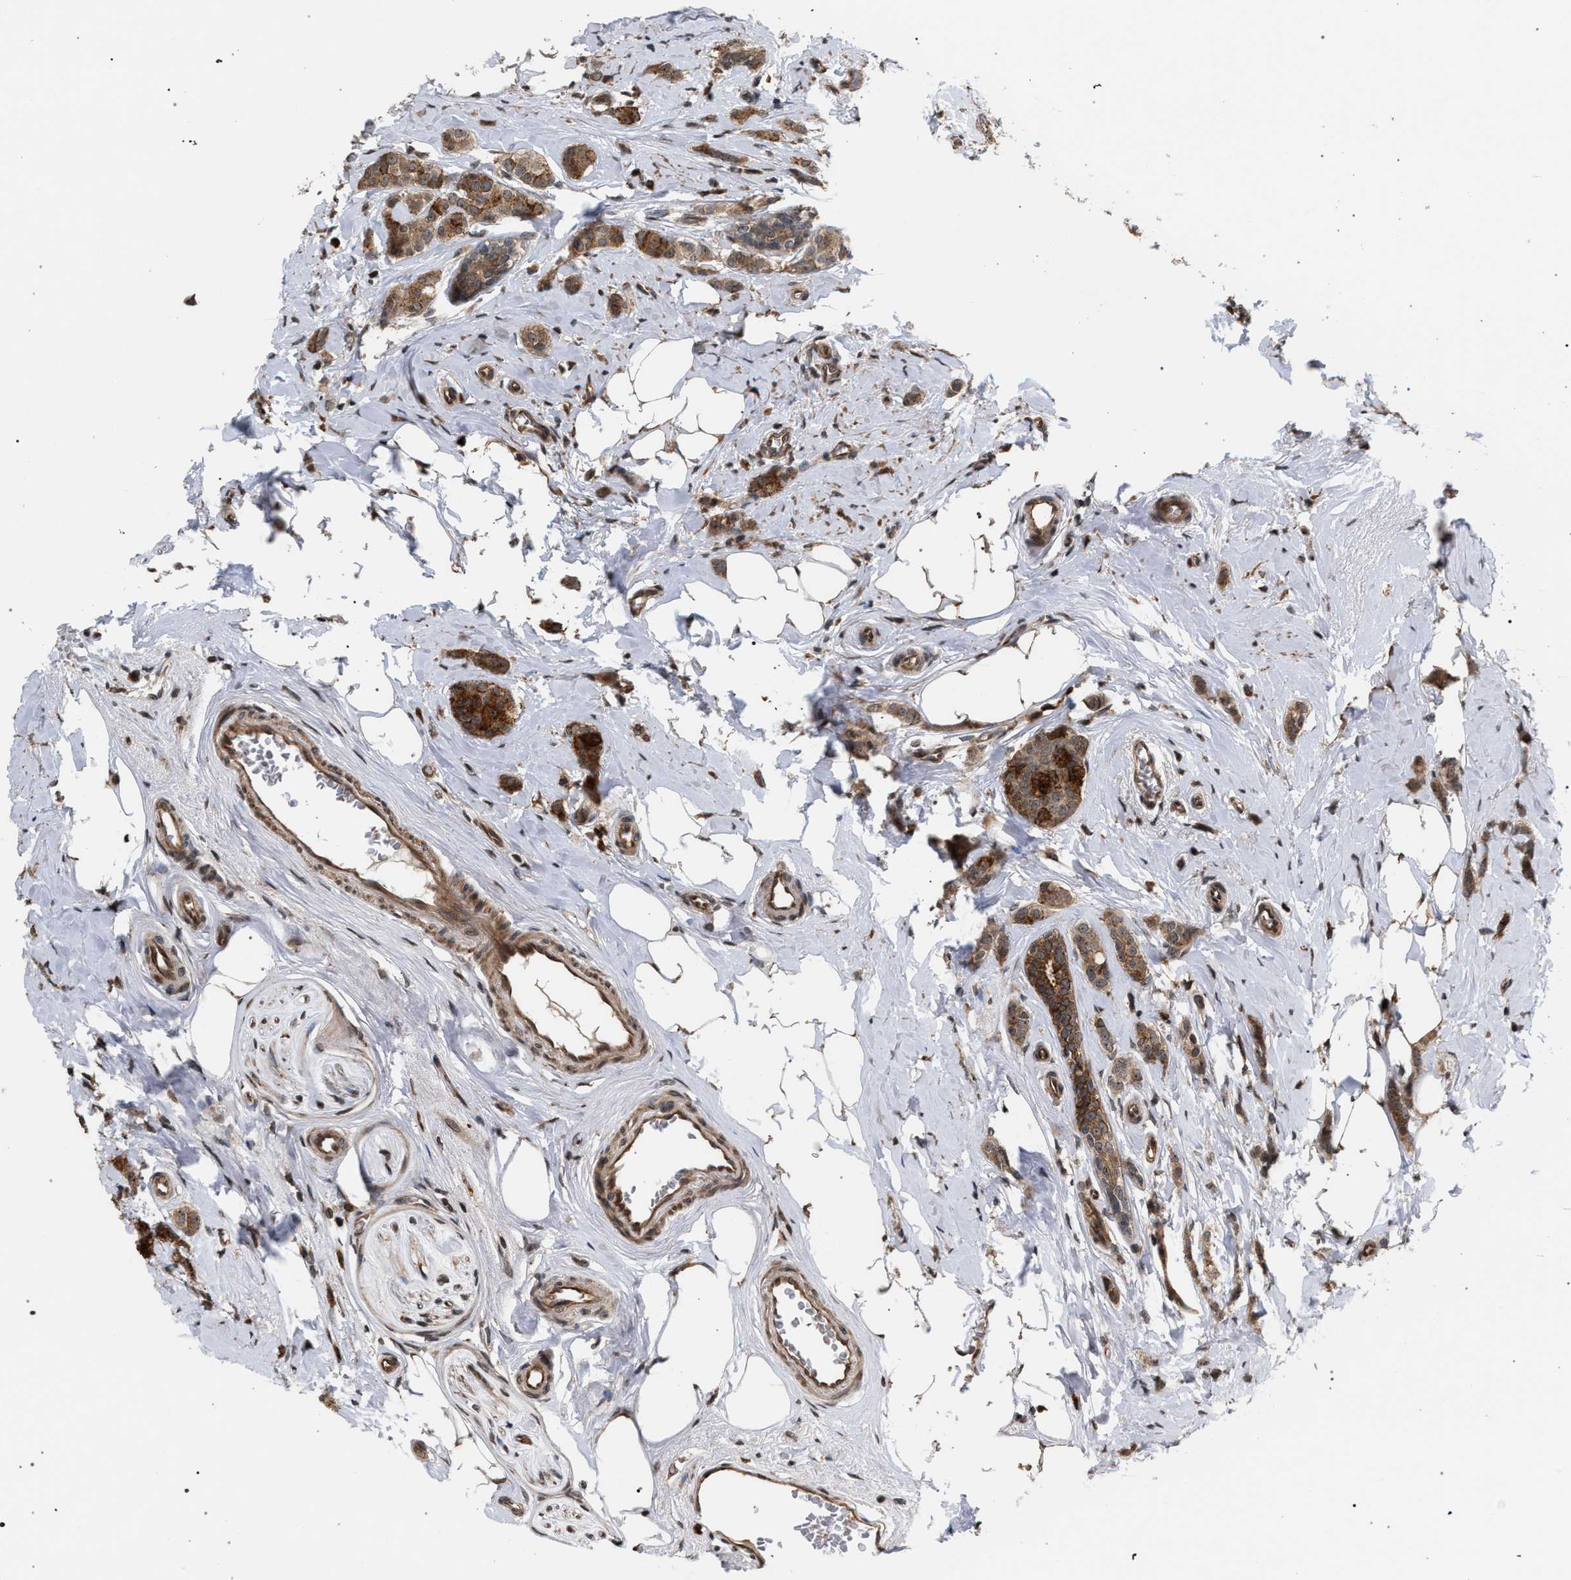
{"staining": {"intensity": "strong", "quantity": ">75%", "location": "cytoplasmic/membranous"}, "tissue": "breast cancer", "cell_type": "Tumor cells", "image_type": "cancer", "snomed": [{"axis": "morphology", "description": "Lobular carcinoma"}, {"axis": "topography", "description": "Breast"}], "caption": "A photomicrograph of lobular carcinoma (breast) stained for a protein shows strong cytoplasmic/membranous brown staining in tumor cells.", "gene": "IRAK4", "patient": {"sex": "female", "age": 60}}